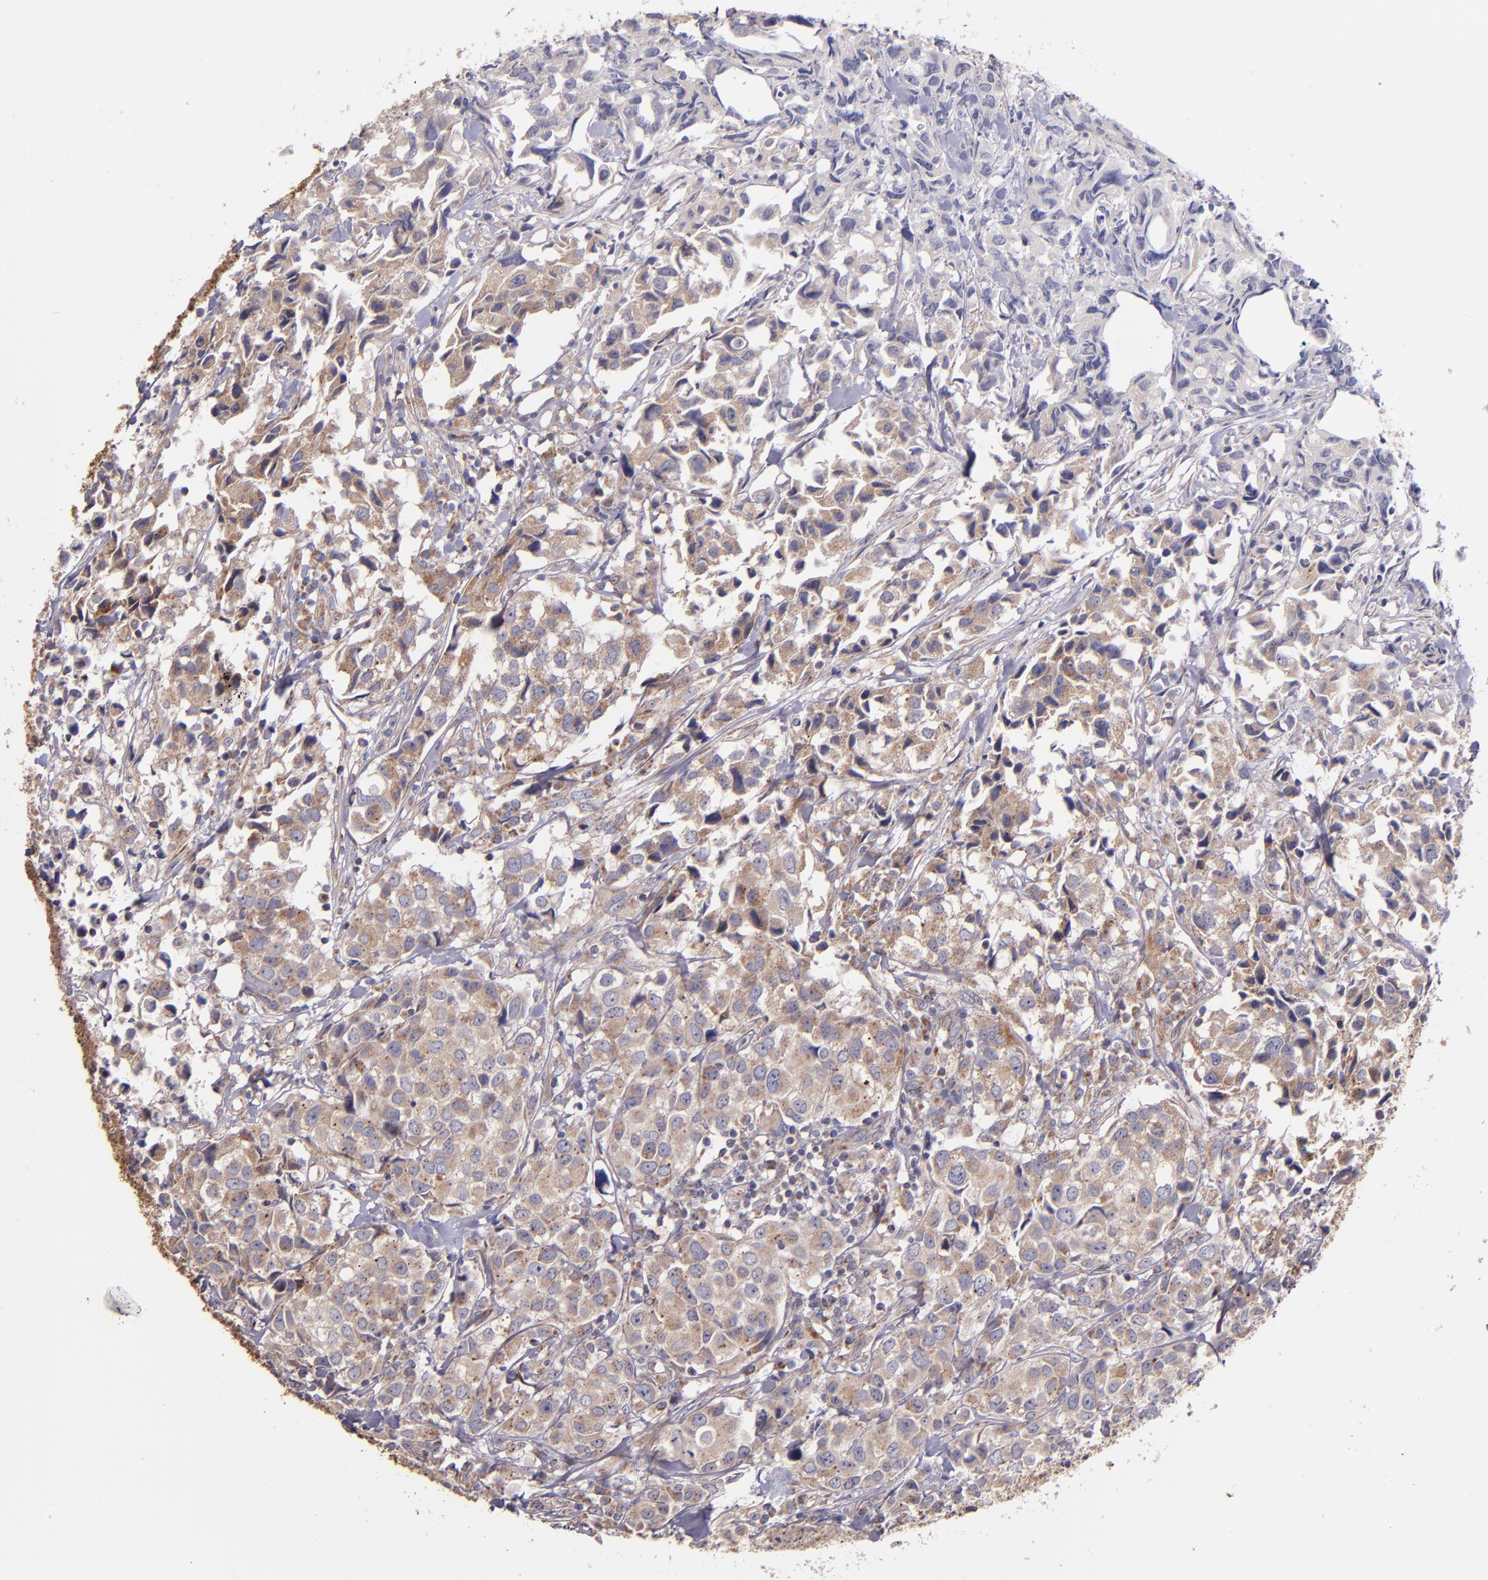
{"staining": {"intensity": "moderate", "quantity": ">75%", "location": "cytoplasmic/membranous"}, "tissue": "urothelial cancer", "cell_type": "Tumor cells", "image_type": "cancer", "snomed": [{"axis": "morphology", "description": "Urothelial carcinoma, High grade"}, {"axis": "topography", "description": "Urinary bladder"}], "caption": "A brown stain labels moderate cytoplasmic/membranous expression of a protein in urothelial cancer tumor cells. (DAB (3,3'-diaminobenzidine) = brown stain, brightfield microscopy at high magnification).", "gene": "SHC1", "patient": {"sex": "female", "age": 75}}